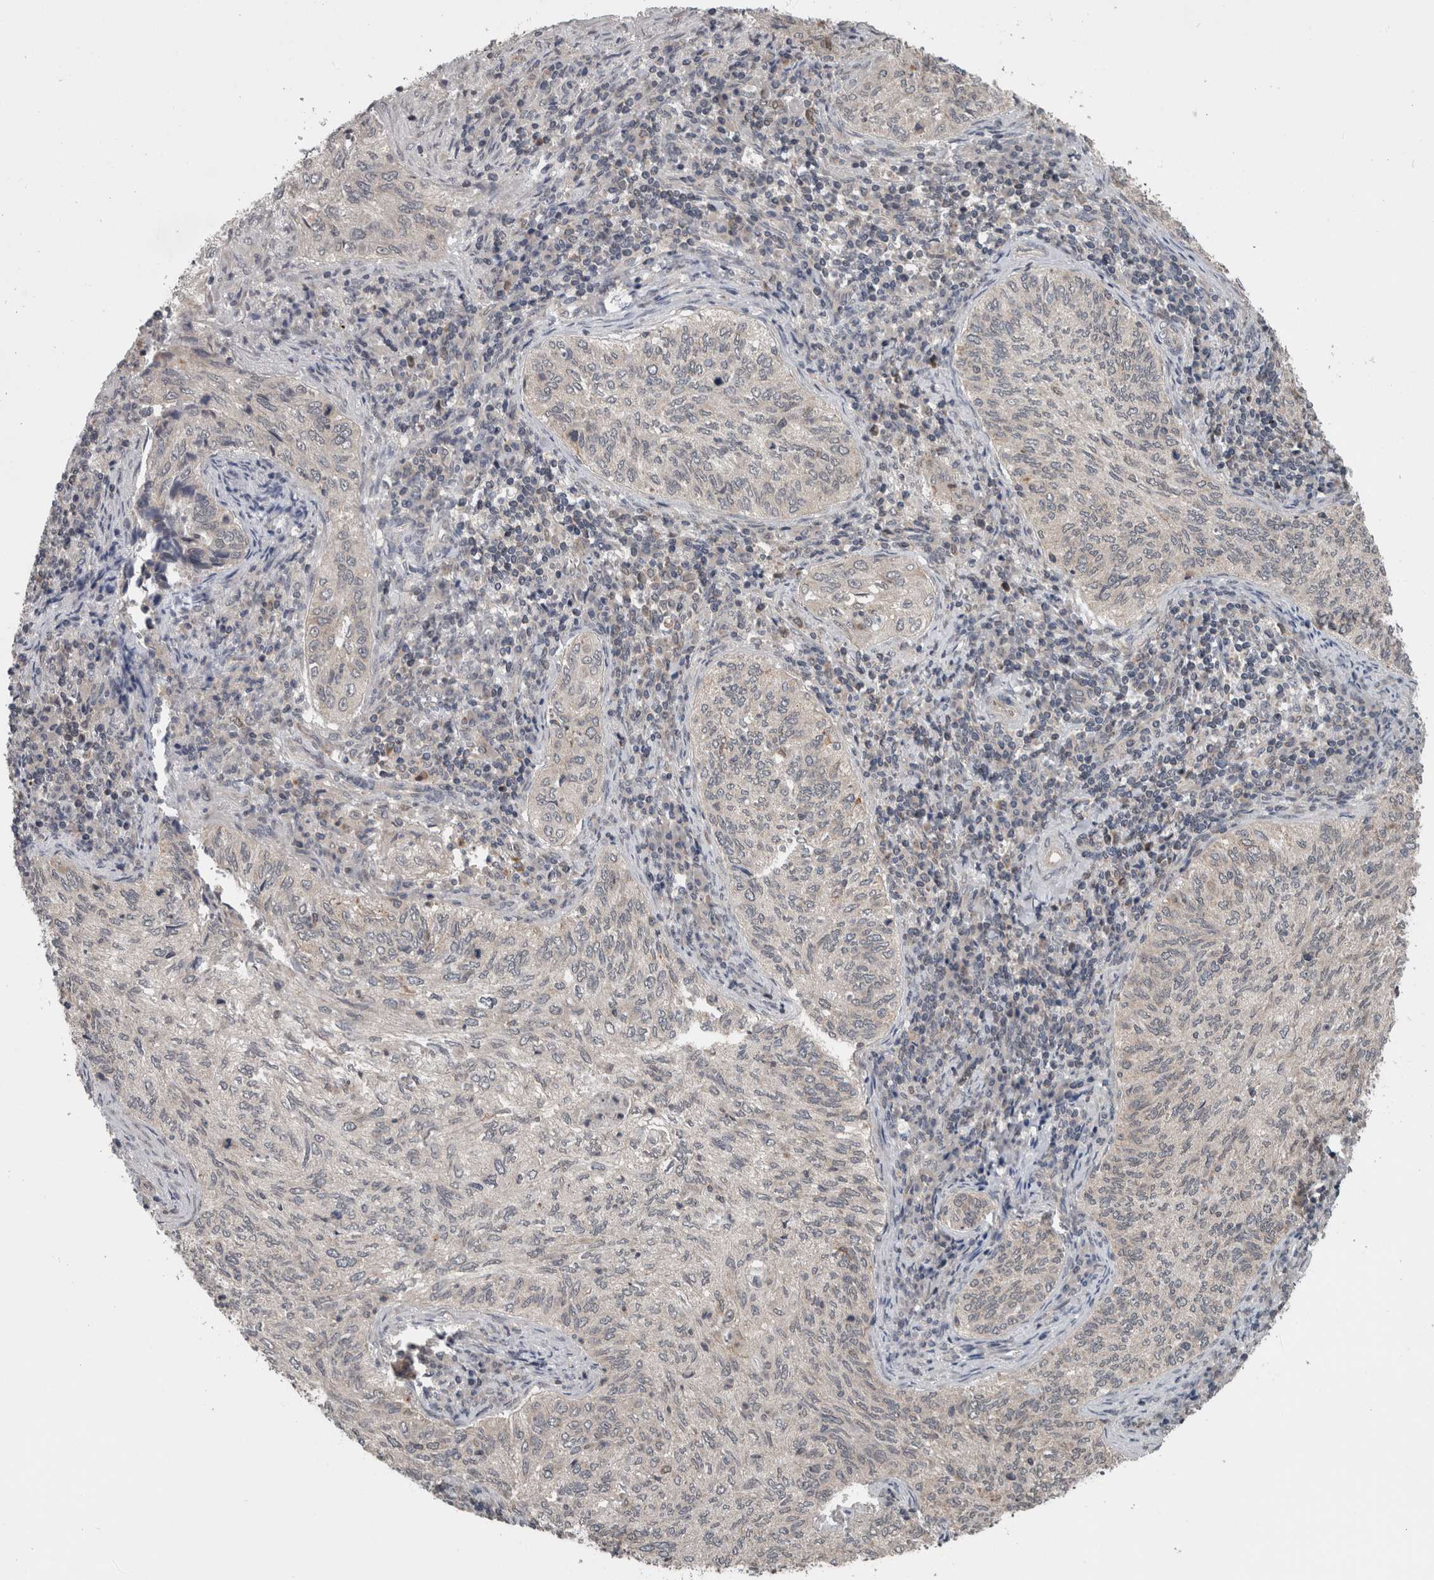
{"staining": {"intensity": "negative", "quantity": "none", "location": "none"}, "tissue": "cervical cancer", "cell_type": "Tumor cells", "image_type": "cancer", "snomed": [{"axis": "morphology", "description": "Squamous cell carcinoma, NOS"}, {"axis": "topography", "description": "Cervix"}], "caption": "Squamous cell carcinoma (cervical) stained for a protein using immunohistochemistry displays no staining tumor cells.", "gene": "ENY2", "patient": {"sex": "female", "age": 30}}